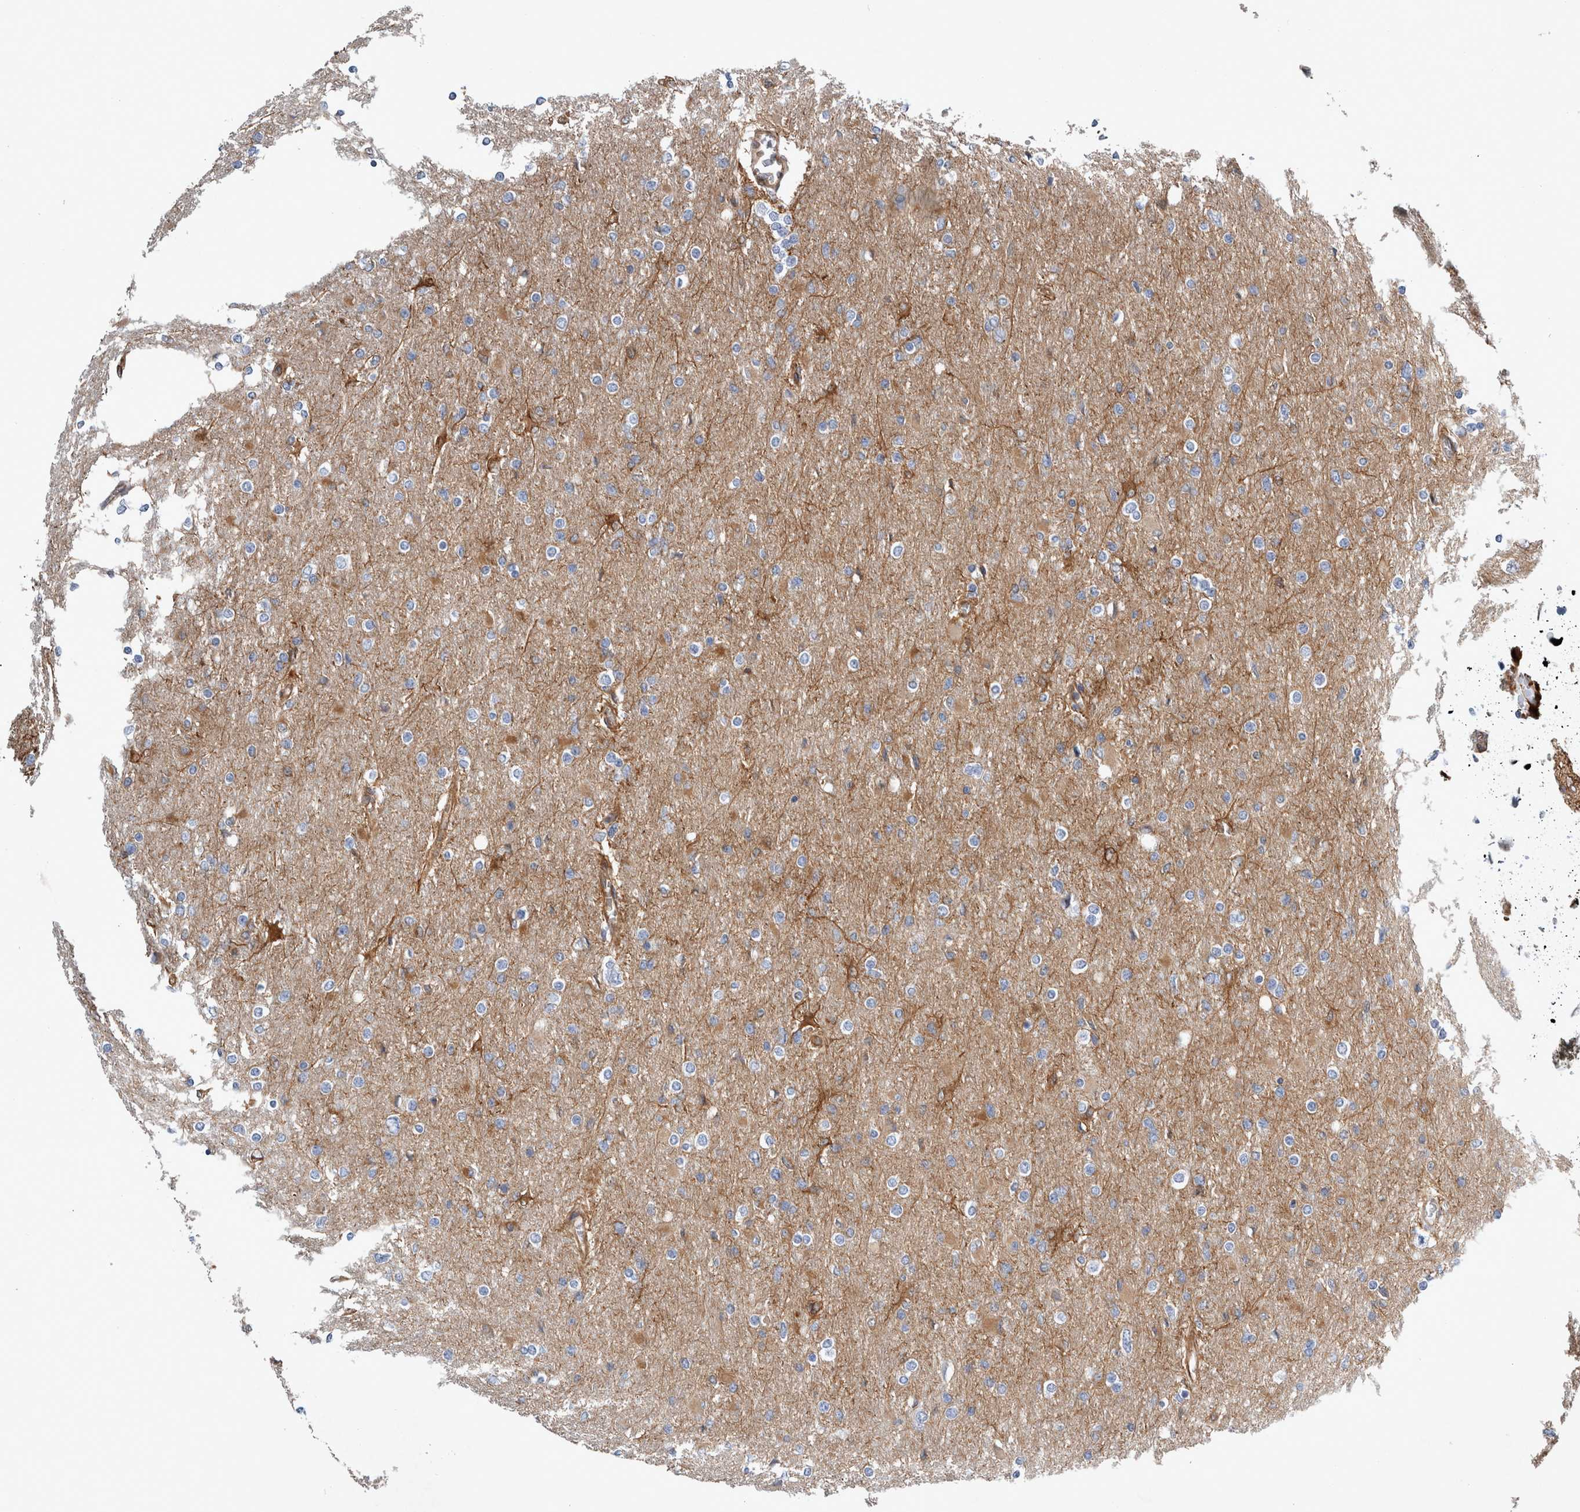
{"staining": {"intensity": "negative", "quantity": "none", "location": "none"}, "tissue": "glioma", "cell_type": "Tumor cells", "image_type": "cancer", "snomed": [{"axis": "morphology", "description": "Glioma, malignant, High grade"}, {"axis": "topography", "description": "Cerebral cortex"}], "caption": "IHC image of glioma stained for a protein (brown), which displays no staining in tumor cells. (DAB immunohistochemistry (IHC) visualized using brightfield microscopy, high magnification).", "gene": "PLEC", "patient": {"sex": "female", "age": 36}}